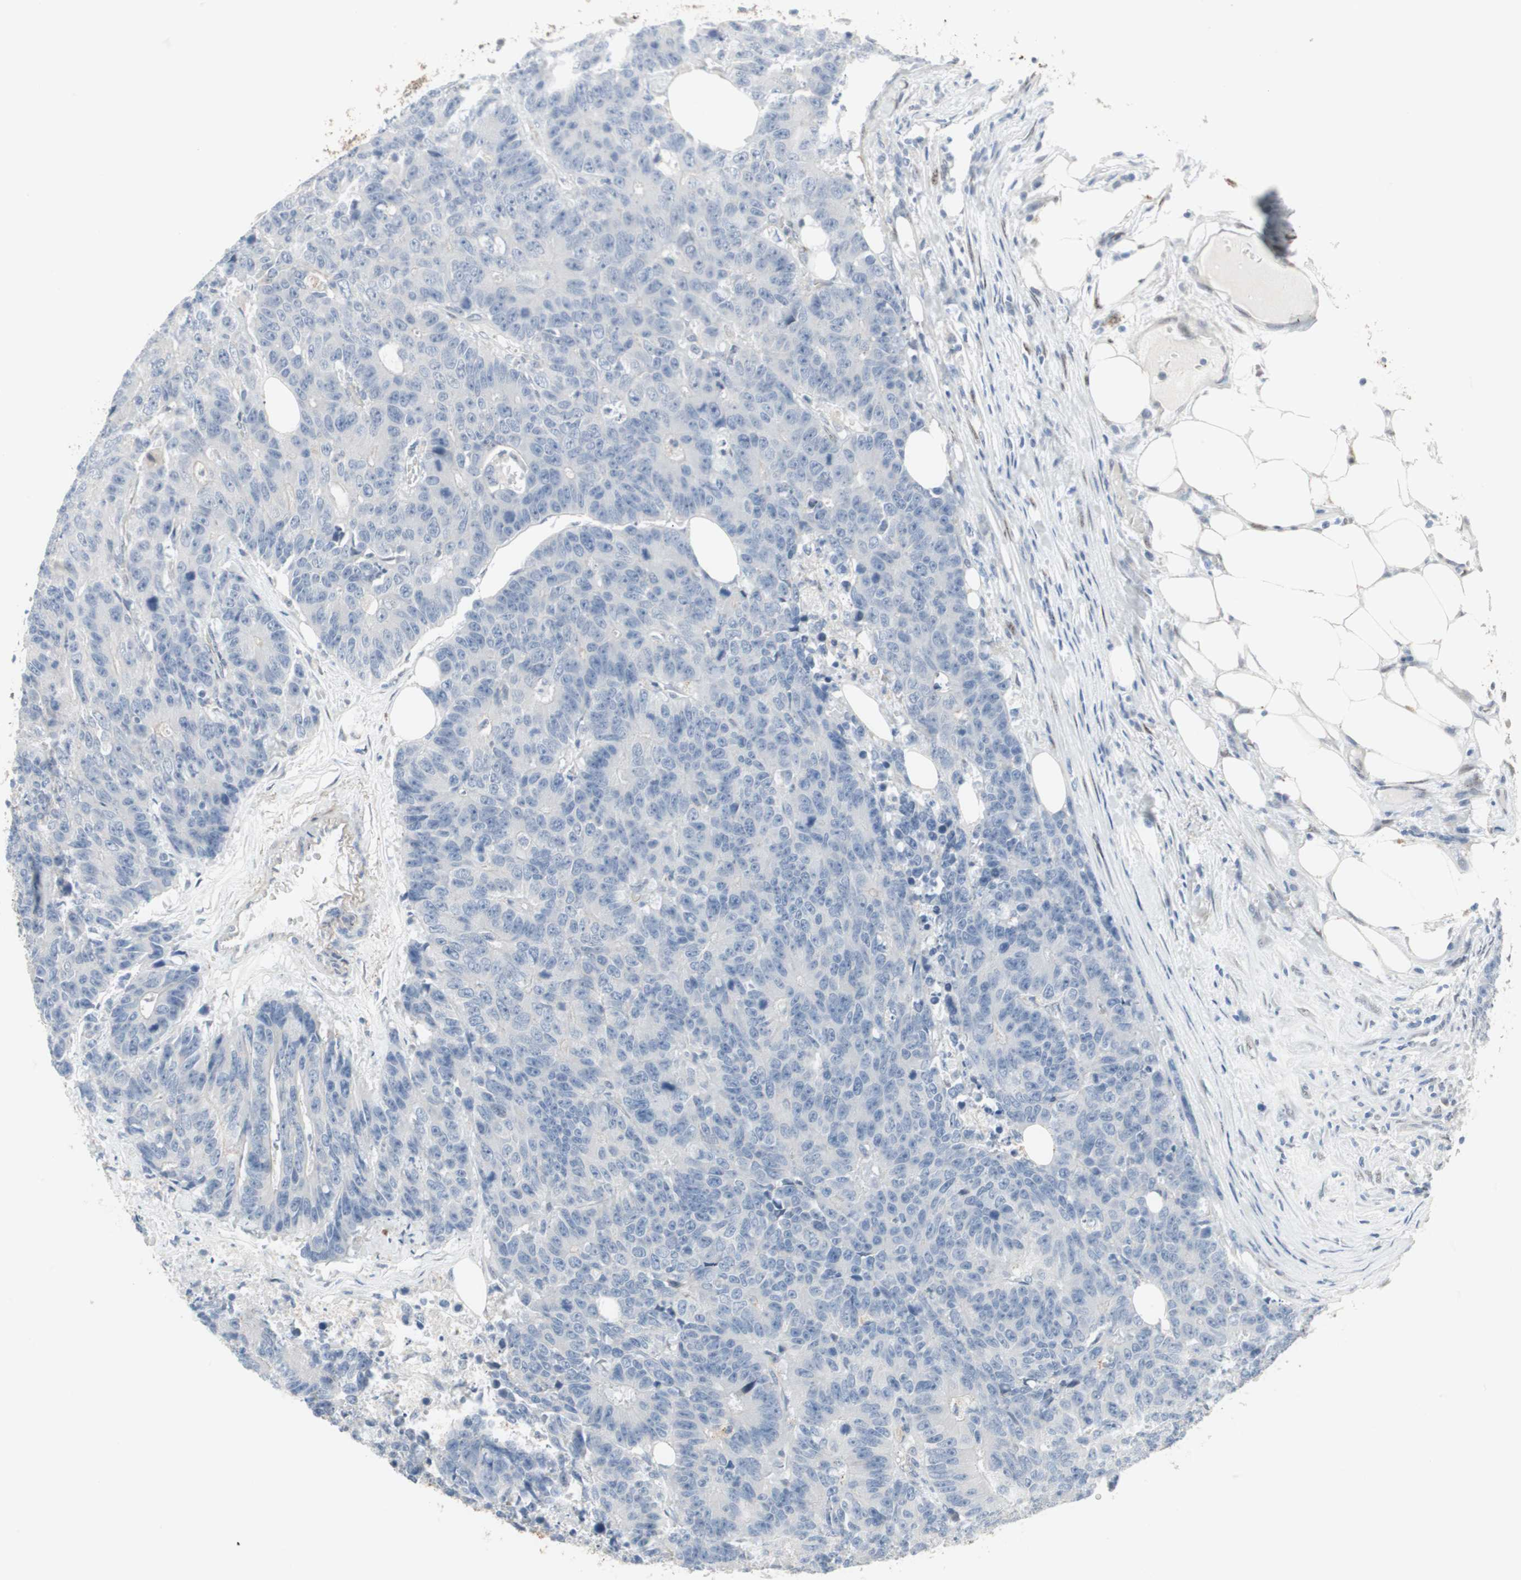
{"staining": {"intensity": "negative", "quantity": "none", "location": "none"}, "tissue": "colorectal cancer", "cell_type": "Tumor cells", "image_type": "cancer", "snomed": [{"axis": "morphology", "description": "Adenocarcinoma, NOS"}, {"axis": "topography", "description": "Colon"}], "caption": "Colorectal cancer (adenocarcinoma) stained for a protein using IHC exhibits no positivity tumor cells.", "gene": "CAND2", "patient": {"sex": "female", "age": 86}}